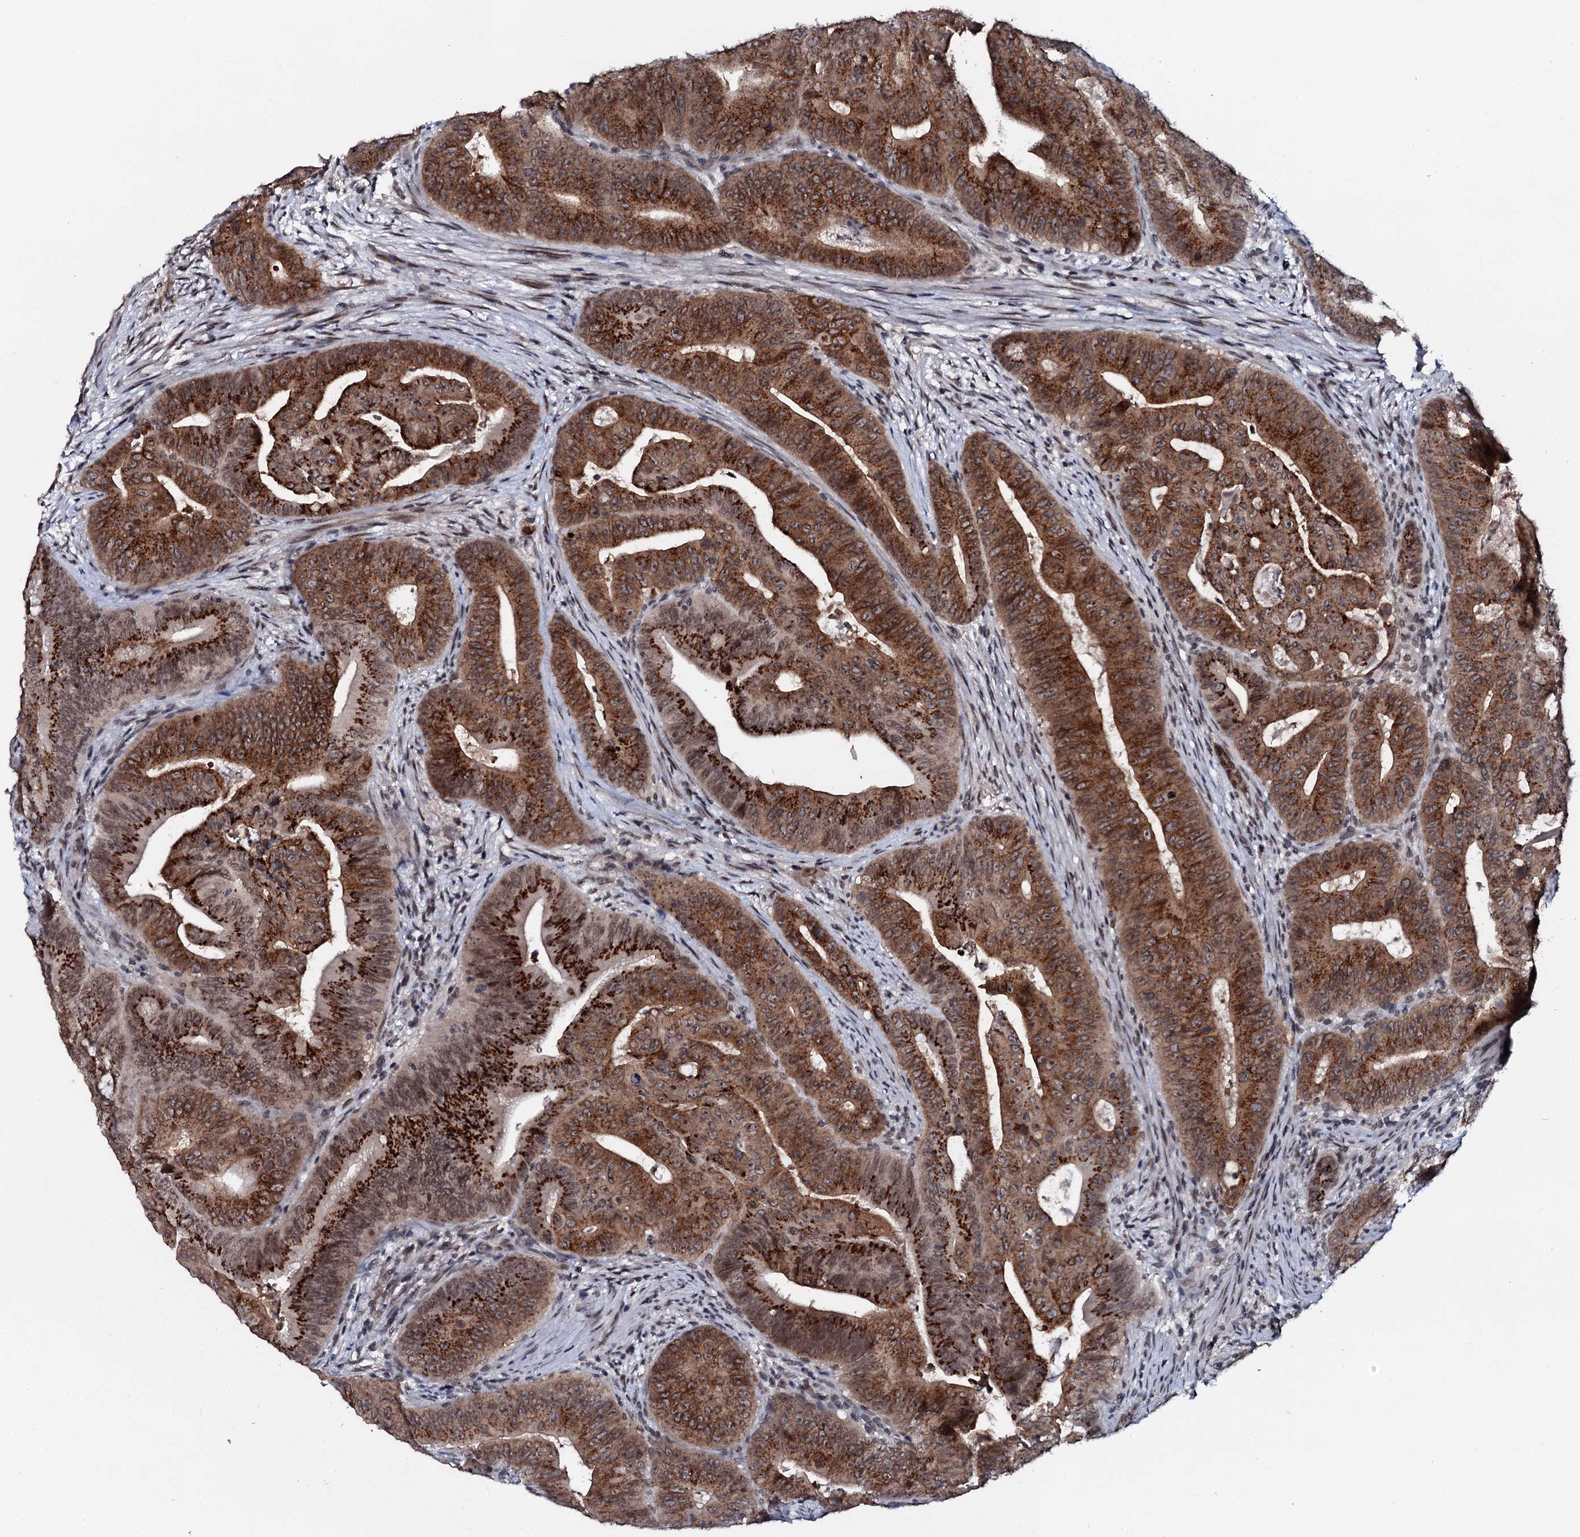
{"staining": {"intensity": "strong", "quantity": "25%-75%", "location": "cytoplasmic/membranous,nuclear"}, "tissue": "colorectal cancer", "cell_type": "Tumor cells", "image_type": "cancer", "snomed": [{"axis": "morphology", "description": "Adenocarcinoma, NOS"}, {"axis": "topography", "description": "Rectum"}], "caption": "Immunohistochemistry image of adenocarcinoma (colorectal) stained for a protein (brown), which demonstrates high levels of strong cytoplasmic/membranous and nuclear staining in approximately 25%-75% of tumor cells.", "gene": "SNTA1", "patient": {"sex": "female", "age": 75}}